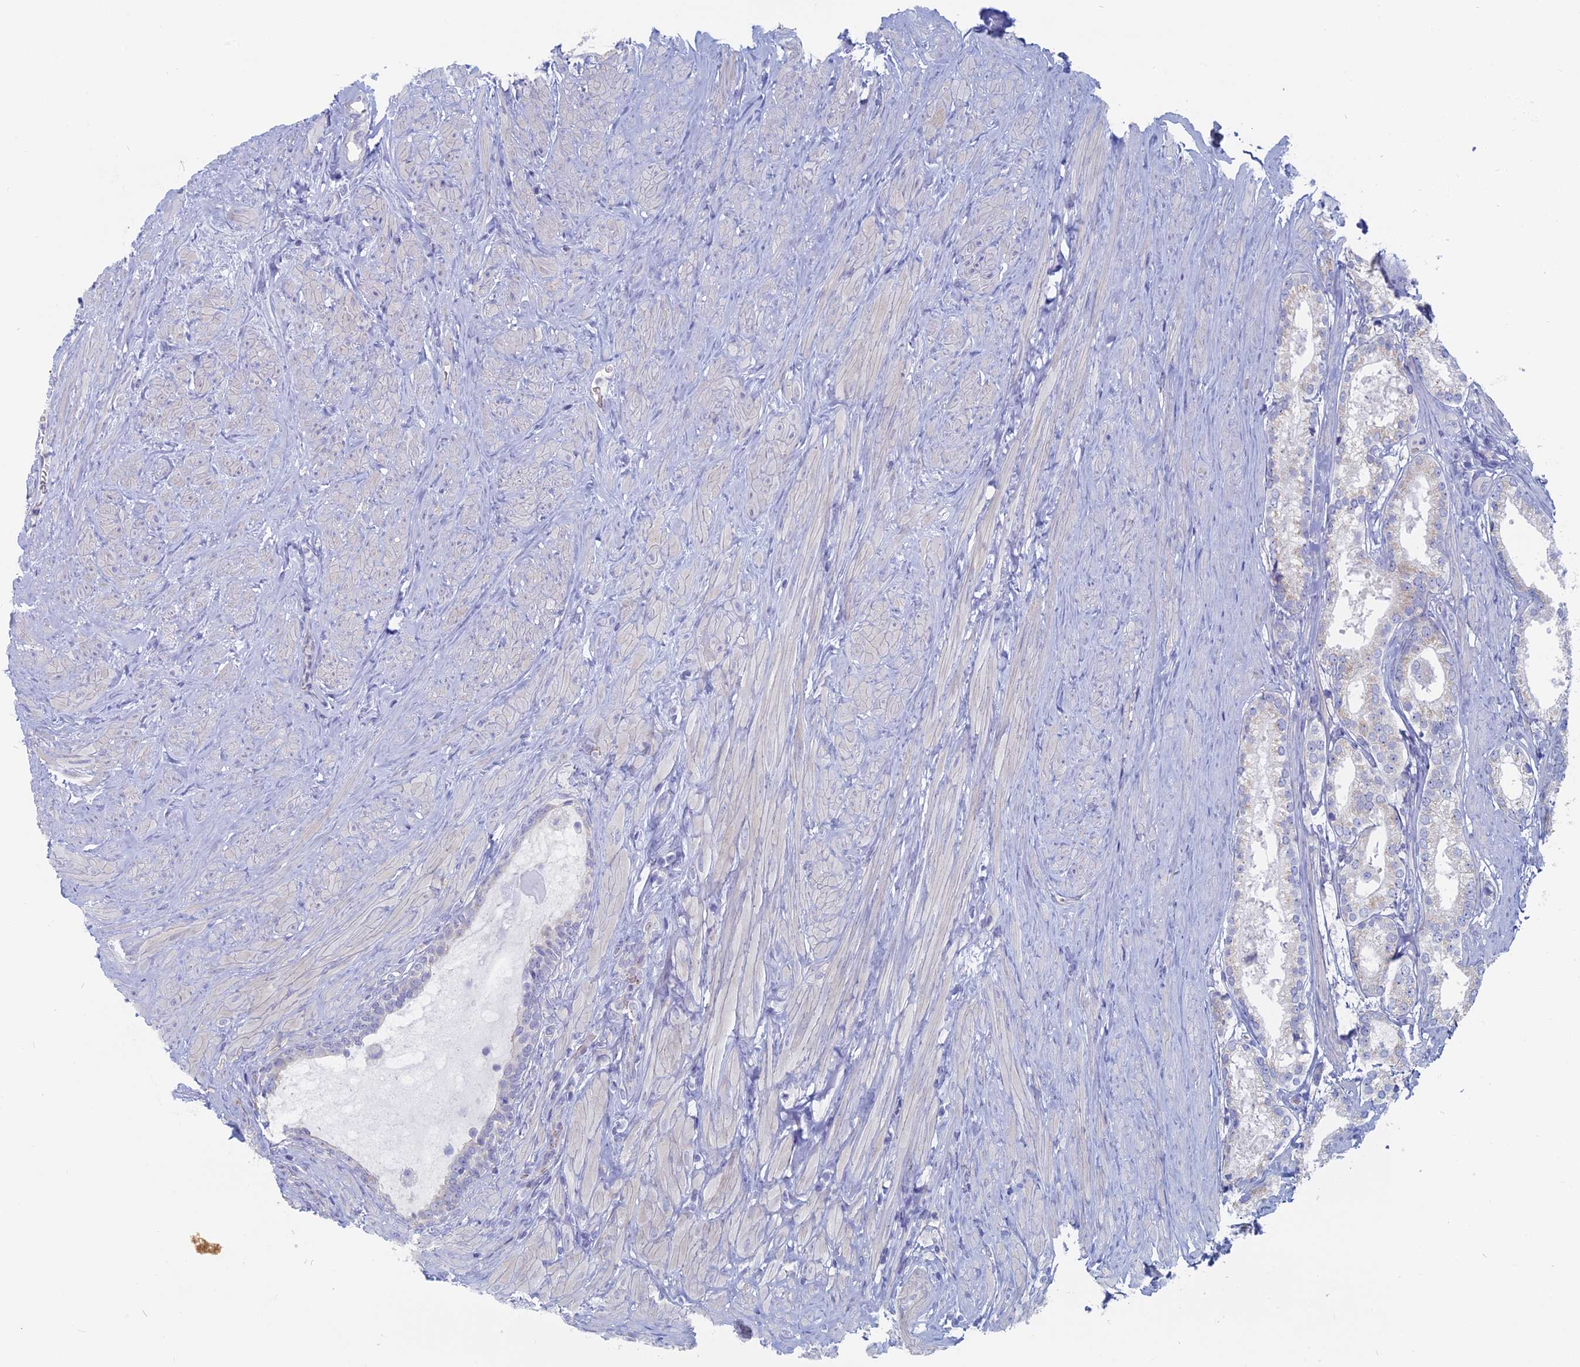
{"staining": {"intensity": "negative", "quantity": "none", "location": "none"}, "tissue": "prostate cancer", "cell_type": "Tumor cells", "image_type": "cancer", "snomed": [{"axis": "morphology", "description": "Adenocarcinoma, Low grade"}, {"axis": "topography", "description": "Prostate"}], "caption": "Low-grade adenocarcinoma (prostate) was stained to show a protein in brown. There is no significant positivity in tumor cells. The staining is performed using DAB brown chromogen with nuclei counter-stained in using hematoxylin.", "gene": "TBC1D30", "patient": {"sex": "male", "age": 68}}